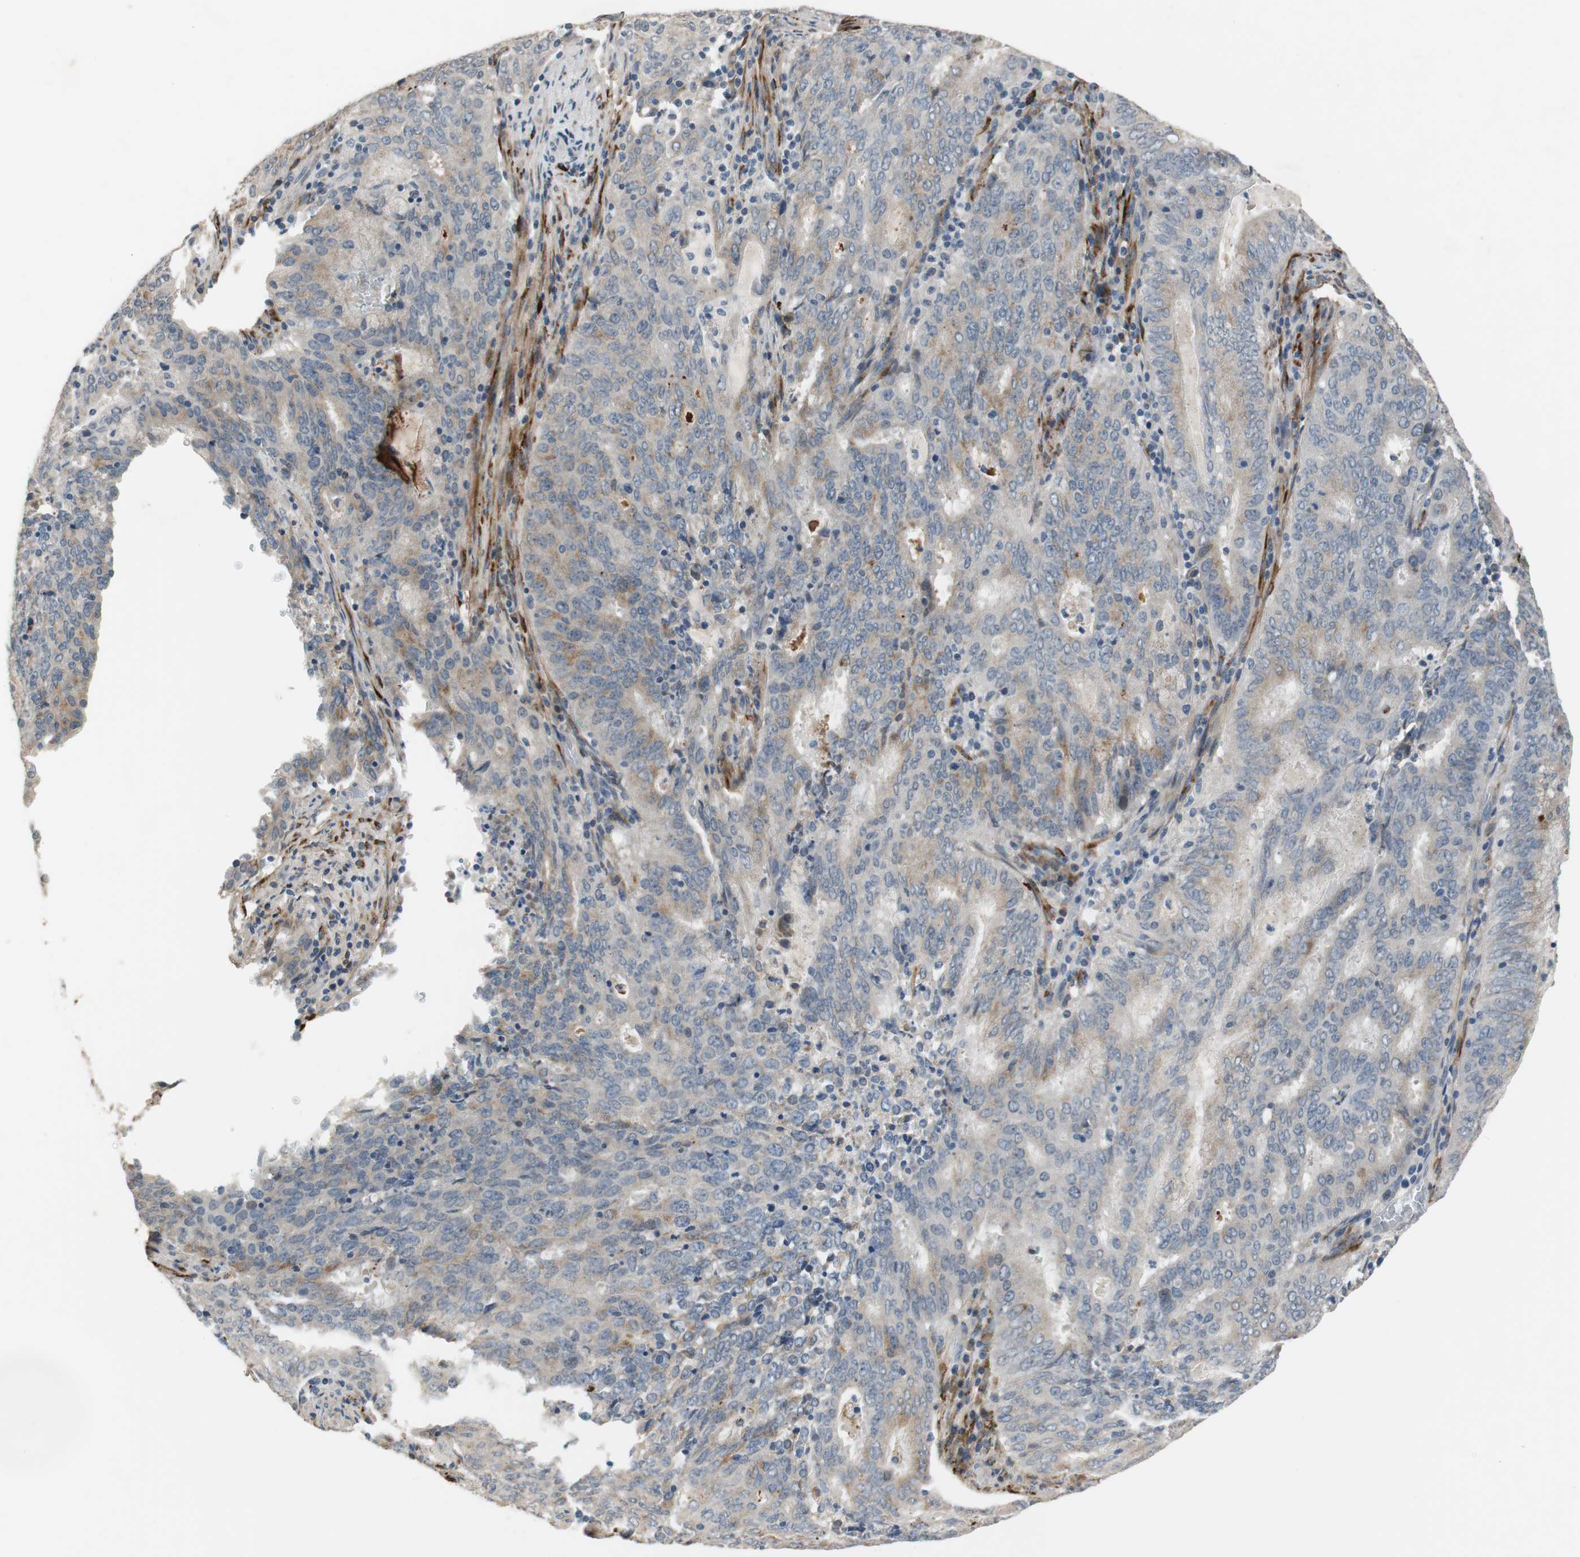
{"staining": {"intensity": "weak", "quantity": "25%-75%", "location": "cytoplasmic/membranous"}, "tissue": "cervical cancer", "cell_type": "Tumor cells", "image_type": "cancer", "snomed": [{"axis": "morphology", "description": "Adenocarcinoma, NOS"}, {"axis": "topography", "description": "Cervix"}], "caption": "A brown stain shows weak cytoplasmic/membranous staining of a protein in human adenocarcinoma (cervical) tumor cells. (DAB (3,3'-diaminobenzidine) IHC with brightfield microscopy, high magnification).", "gene": "COL12A1", "patient": {"sex": "female", "age": 44}}